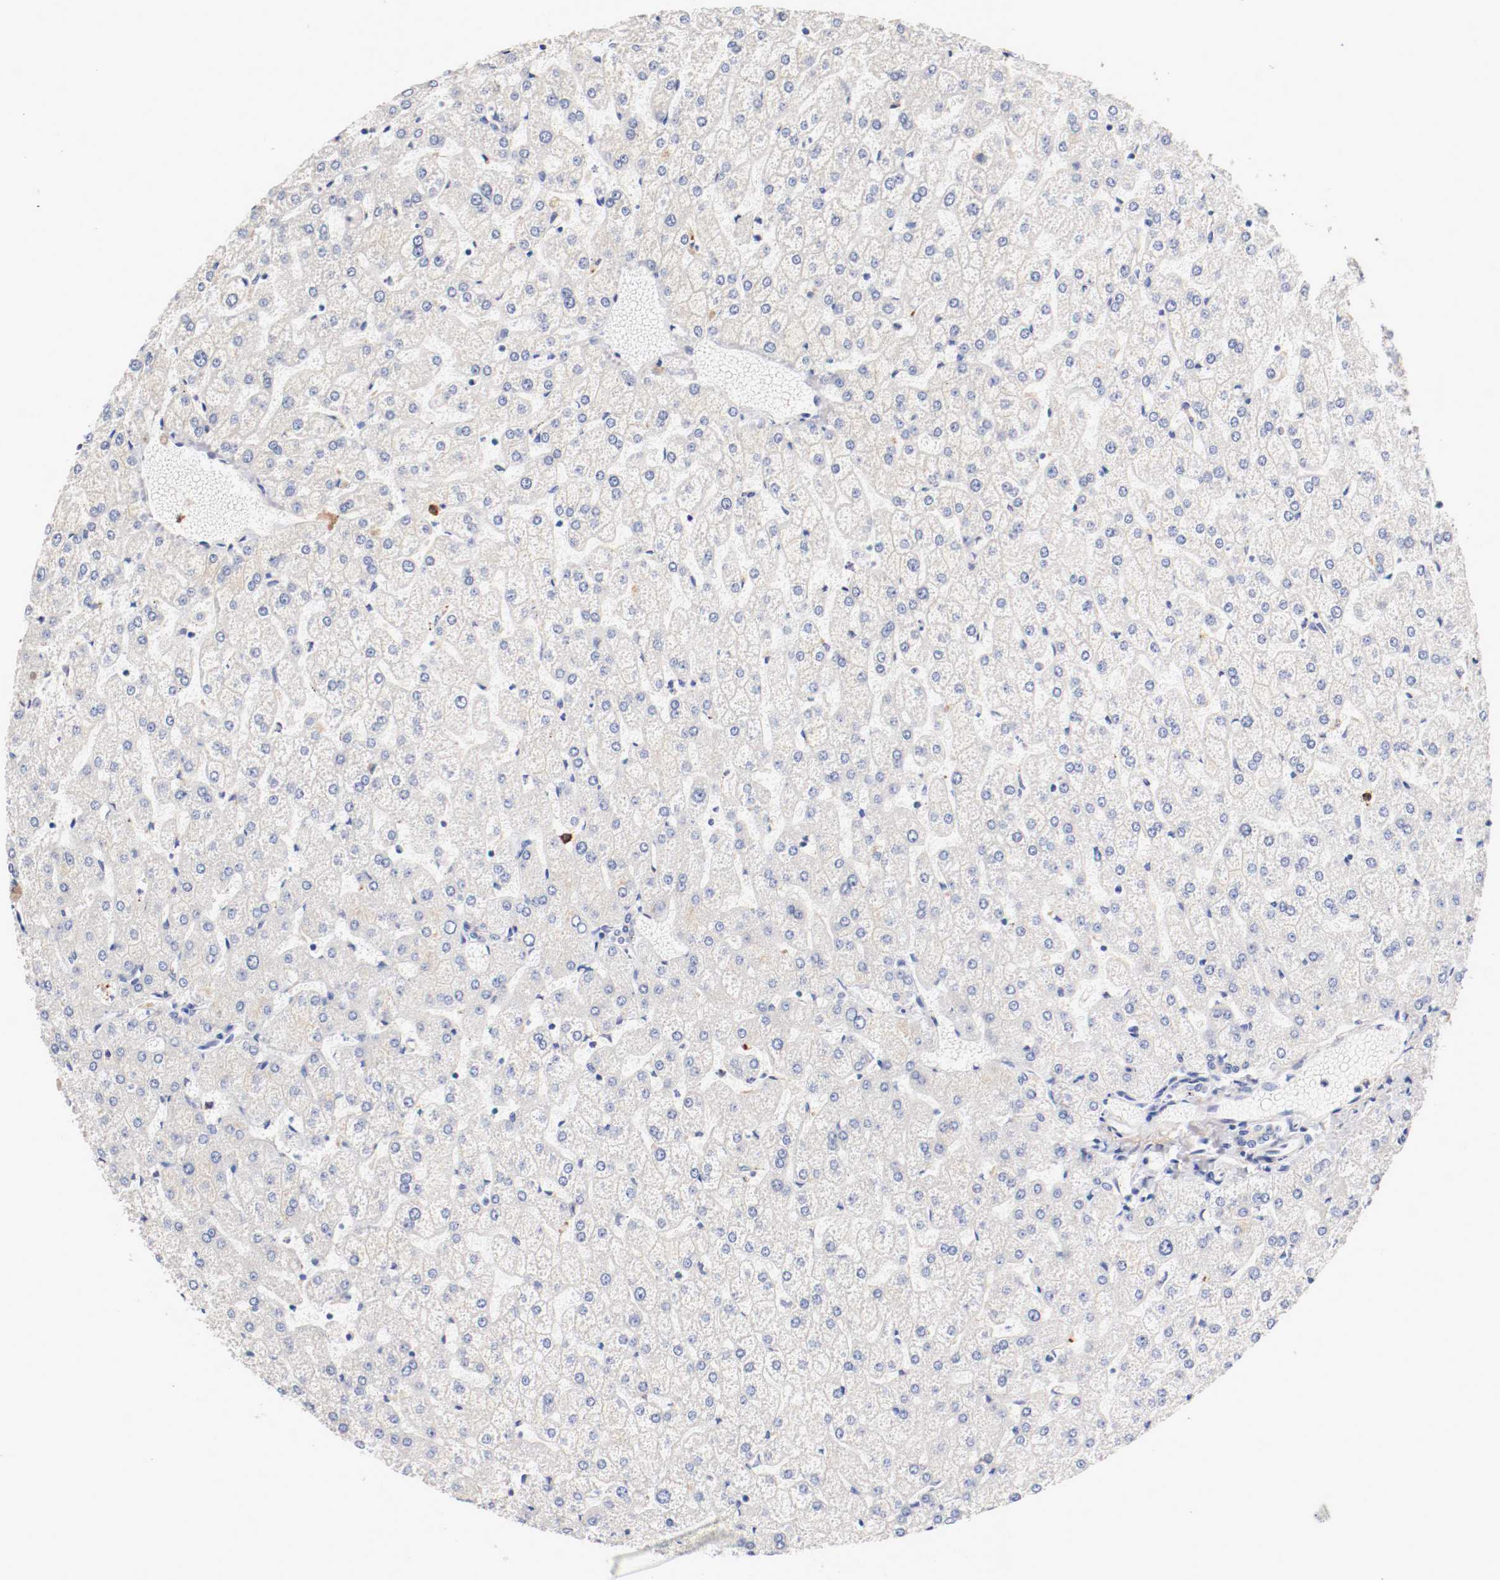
{"staining": {"intensity": "negative", "quantity": "none", "location": "none"}, "tissue": "liver", "cell_type": "Cholangiocytes", "image_type": "normal", "snomed": [{"axis": "morphology", "description": "Normal tissue, NOS"}, {"axis": "topography", "description": "Liver"}], "caption": "Histopathology image shows no significant protein staining in cholangiocytes of unremarkable liver.", "gene": "CEBPE", "patient": {"sex": "female", "age": 32}}